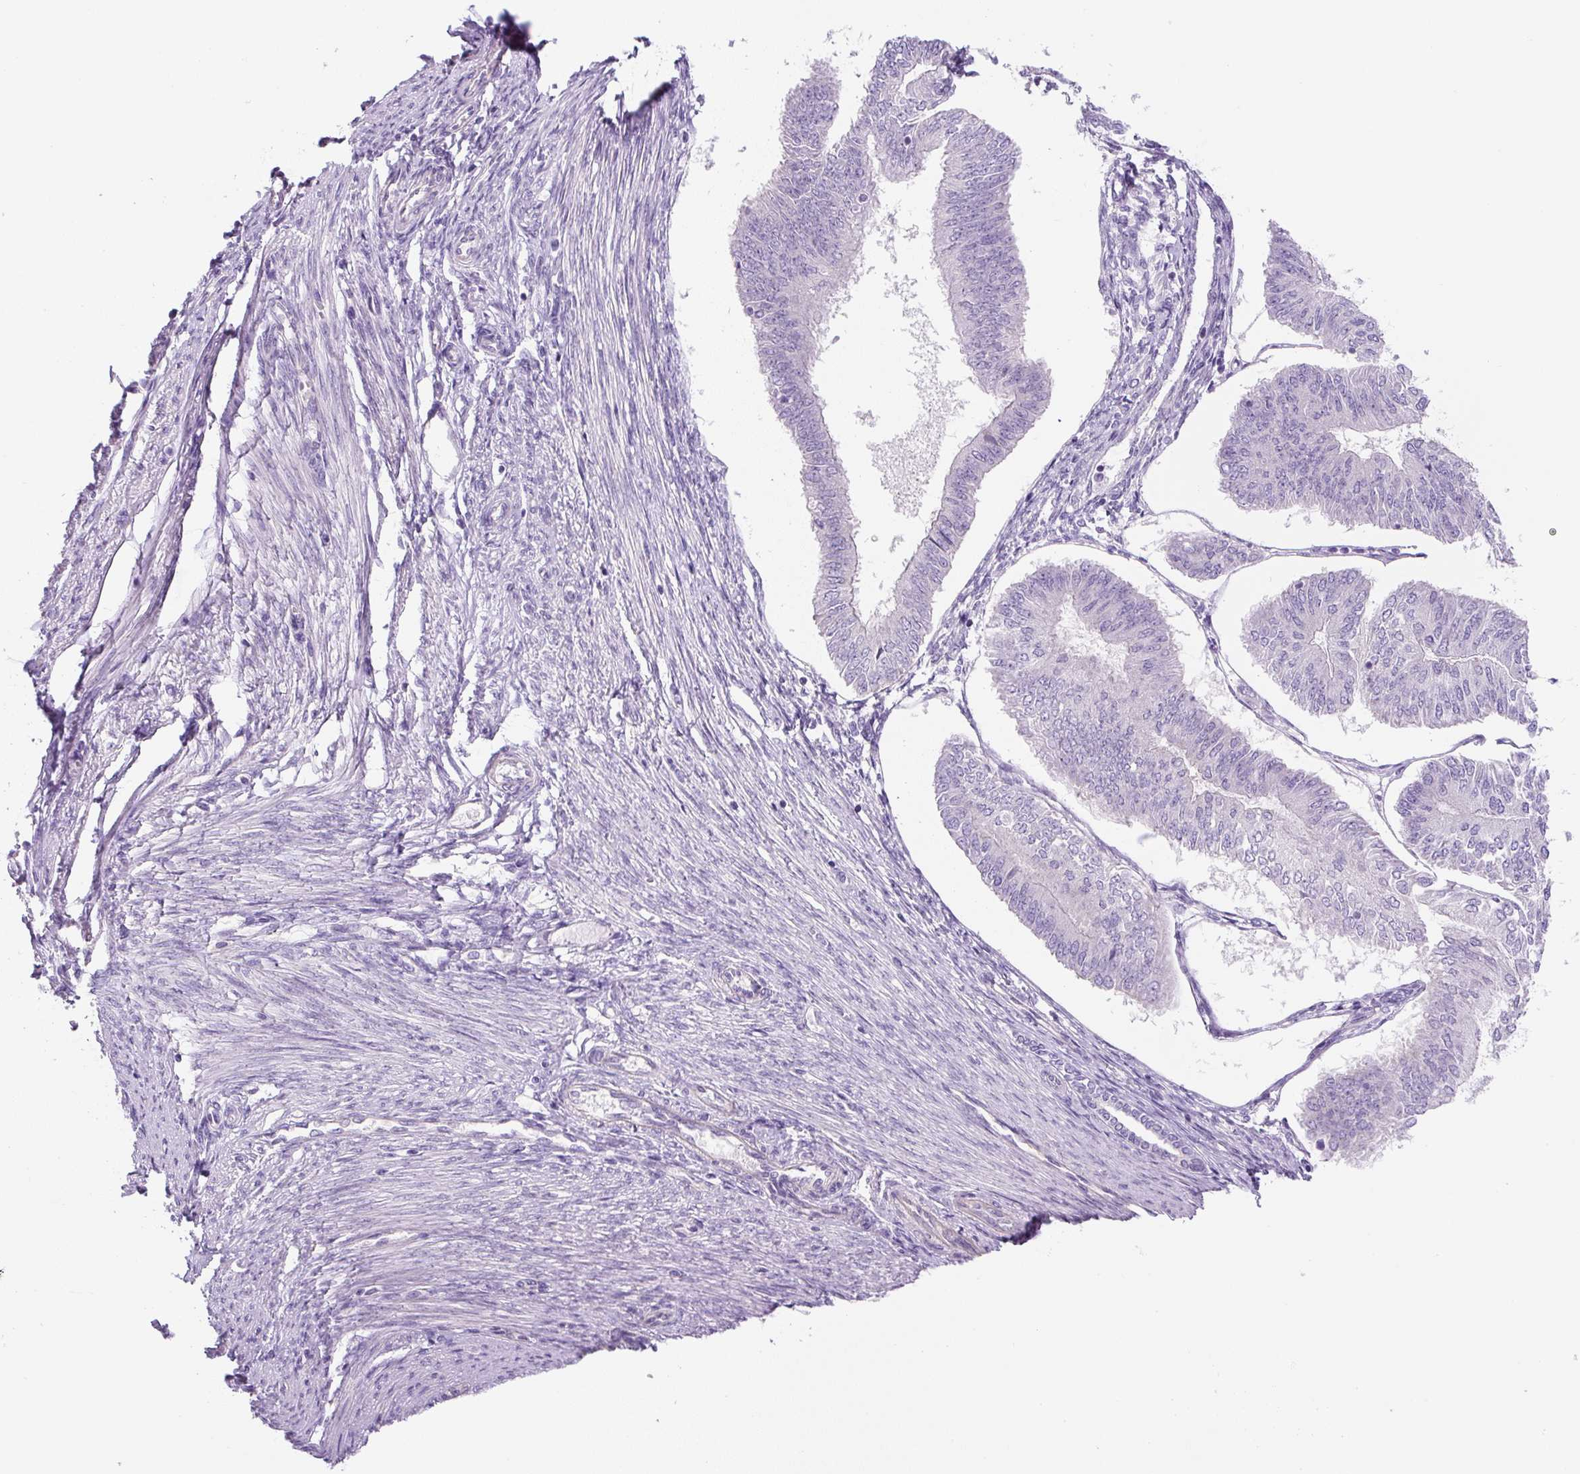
{"staining": {"intensity": "negative", "quantity": "none", "location": "none"}, "tissue": "endometrial cancer", "cell_type": "Tumor cells", "image_type": "cancer", "snomed": [{"axis": "morphology", "description": "Adenocarcinoma, NOS"}, {"axis": "topography", "description": "Endometrium"}], "caption": "Human endometrial cancer (adenocarcinoma) stained for a protein using immunohistochemistry exhibits no staining in tumor cells.", "gene": "UBL3", "patient": {"sex": "female", "age": 58}}